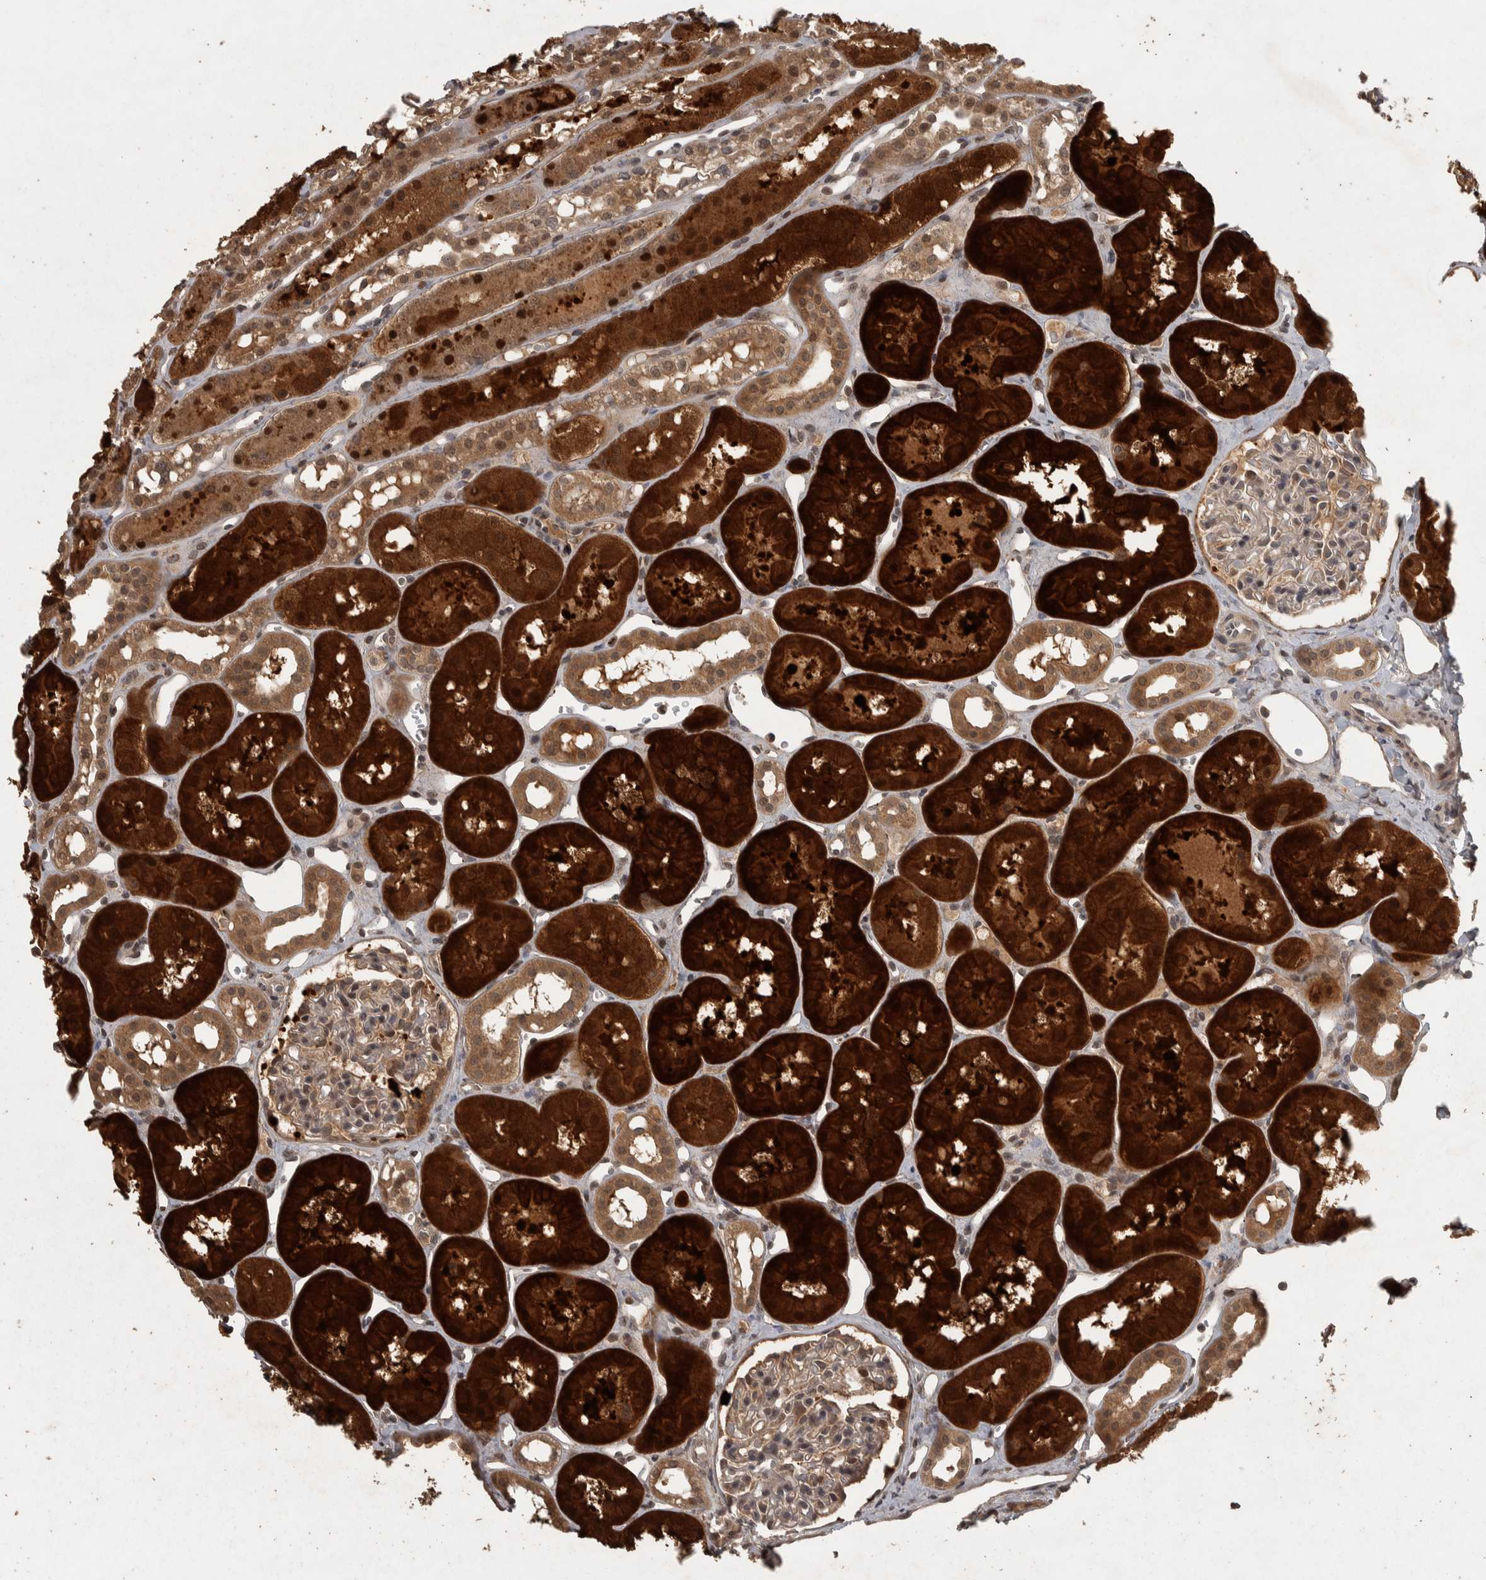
{"staining": {"intensity": "moderate", "quantity": "<25%", "location": "cytoplasmic/membranous,nuclear"}, "tissue": "kidney", "cell_type": "Cells in glomeruli", "image_type": "normal", "snomed": [{"axis": "morphology", "description": "Normal tissue, NOS"}, {"axis": "topography", "description": "Kidney"}], "caption": "Moderate cytoplasmic/membranous,nuclear staining is seen in approximately <25% of cells in glomeruli in normal kidney. (Brightfield microscopy of DAB IHC at high magnification).", "gene": "ACO1", "patient": {"sex": "male", "age": 16}}